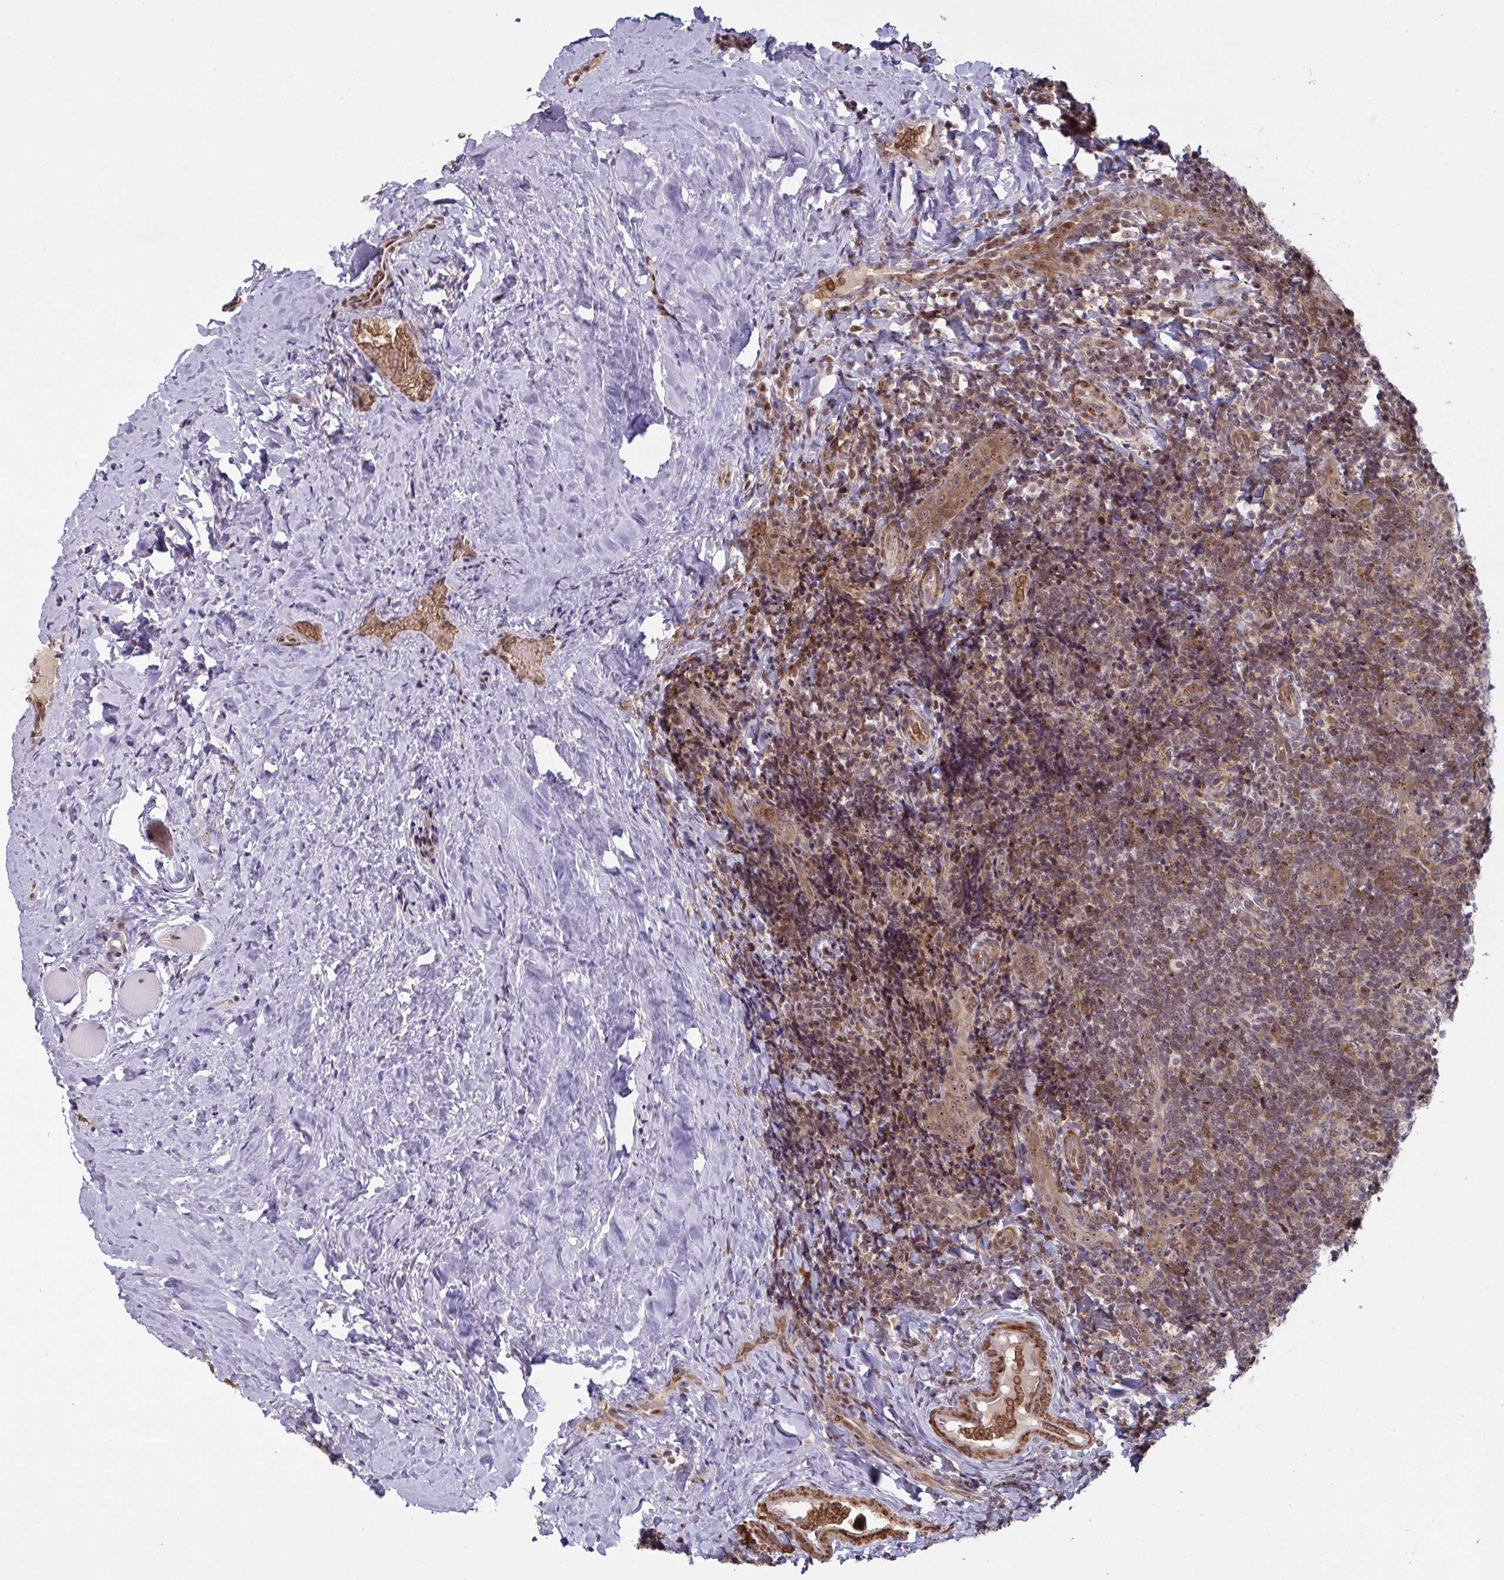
{"staining": {"intensity": "strong", "quantity": "<25%", "location": "nuclear"}, "tissue": "tonsil", "cell_type": "Germinal center cells", "image_type": "normal", "snomed": [{"axis": "morphology", "description": "Normal tissue, NOS"}, {"axis": "topography", "description": "Tonsil"}], "caption": "A brown stain shows strong nuclear positivity of a protein in germinal center cells of benign tonsil.", "gene": "NLRP13", "patient": {"sex": "male", "age": 17}}